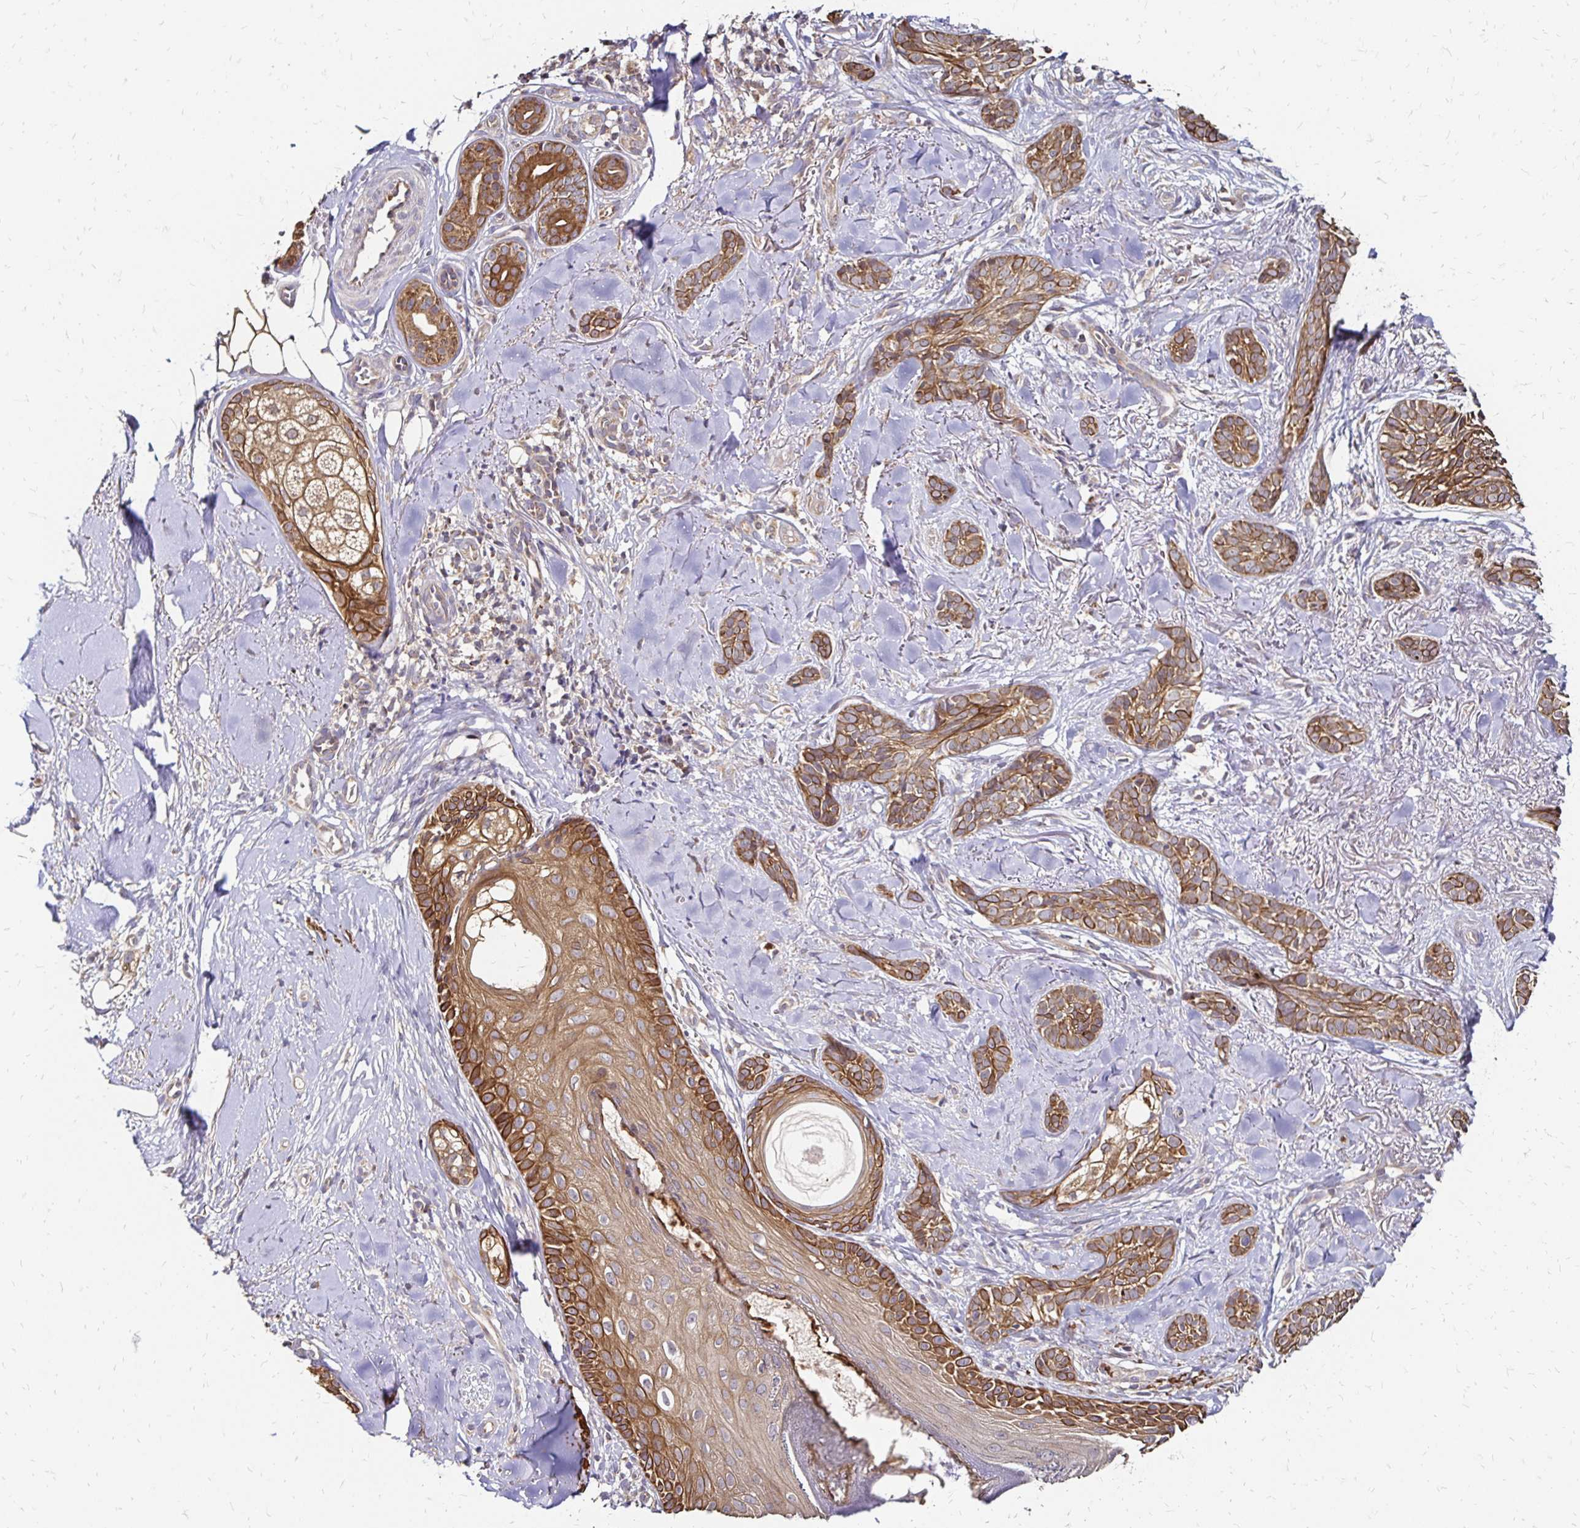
{"staining": {"intensity": "moderate", "quantity": ">75%", "location": "cytoplasmic/membranous"}, "tissue": "skin cancer", "cell_type": "Tumor cells", "image_type": "cancer", "snomed": [{"axis": "morphology", "description": "Basal cell carcinoma"}, {"axis": "morphology", "description": "BCC, high aggressive"}, {"axis": "topography", "description": "Skin"}], "caption": "Skin bcc,  high aggressive stained for a protein (brown) displays moderate cytoplasmic/membranous positive expression in approximately >75% of tumor cells.", "gene": "ZW10", "patient": {"sex": "female", "age": 79}}